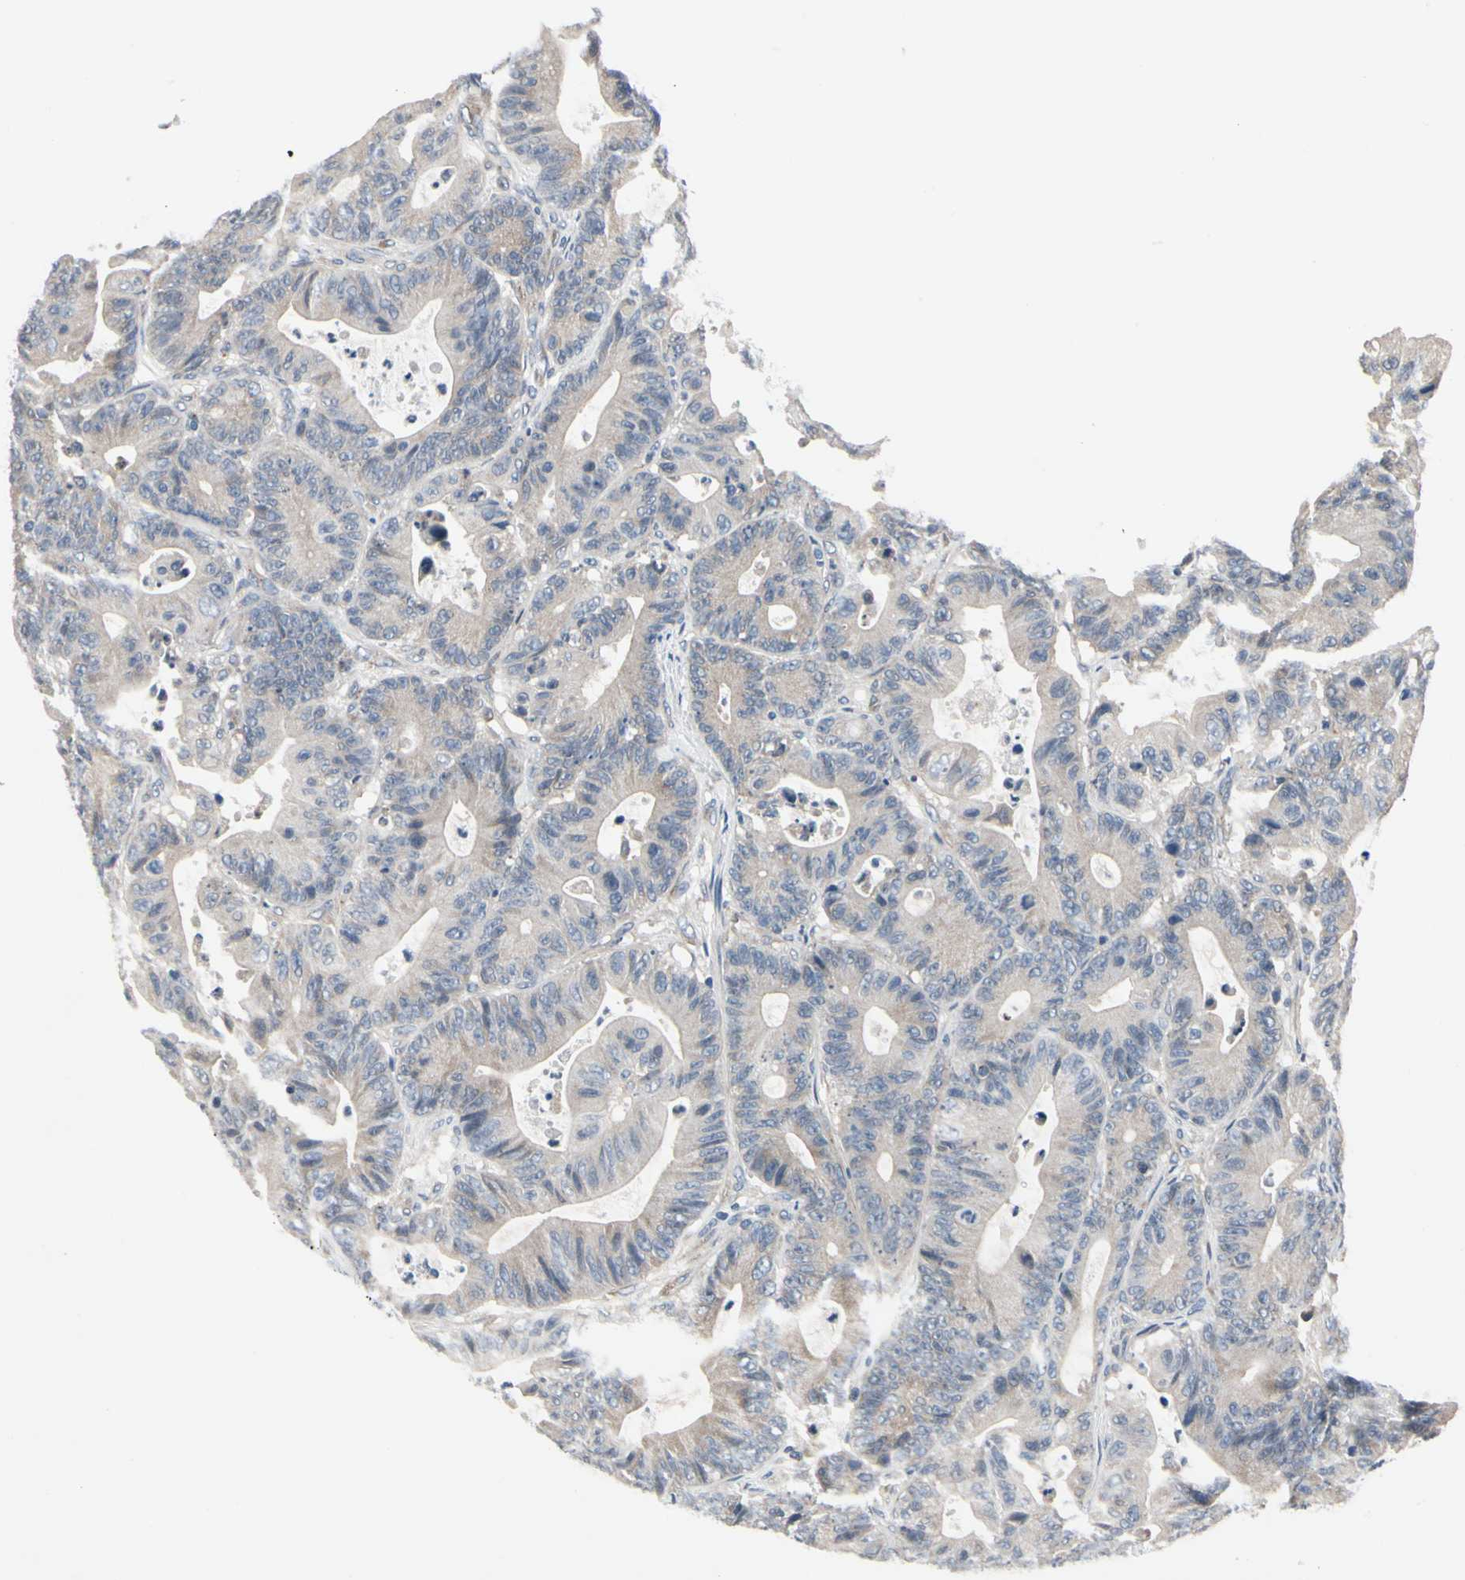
{"staining": {"intensity": "weak", "quantity": "25%-75%", "location": "cytoplasmic/membranous"}, "tissue": "colorectal cancer", "cell_type": "Tumor cells", "image_type": "cancer", "snomed": [{"axis": "morphology", "description": "Adenocarcinoma, NOS"}, {"axis": "topography", "description": "Colon"}], "caption": "Human adenocarcinoma (colorectal) stained with a brown dye demonstrates weak cytoplasmic/membranous positive expression in about 25%-75% of tumor cells.", "gene": "PRKAR2B", "patient": {"sex": "female", "age": 84}}